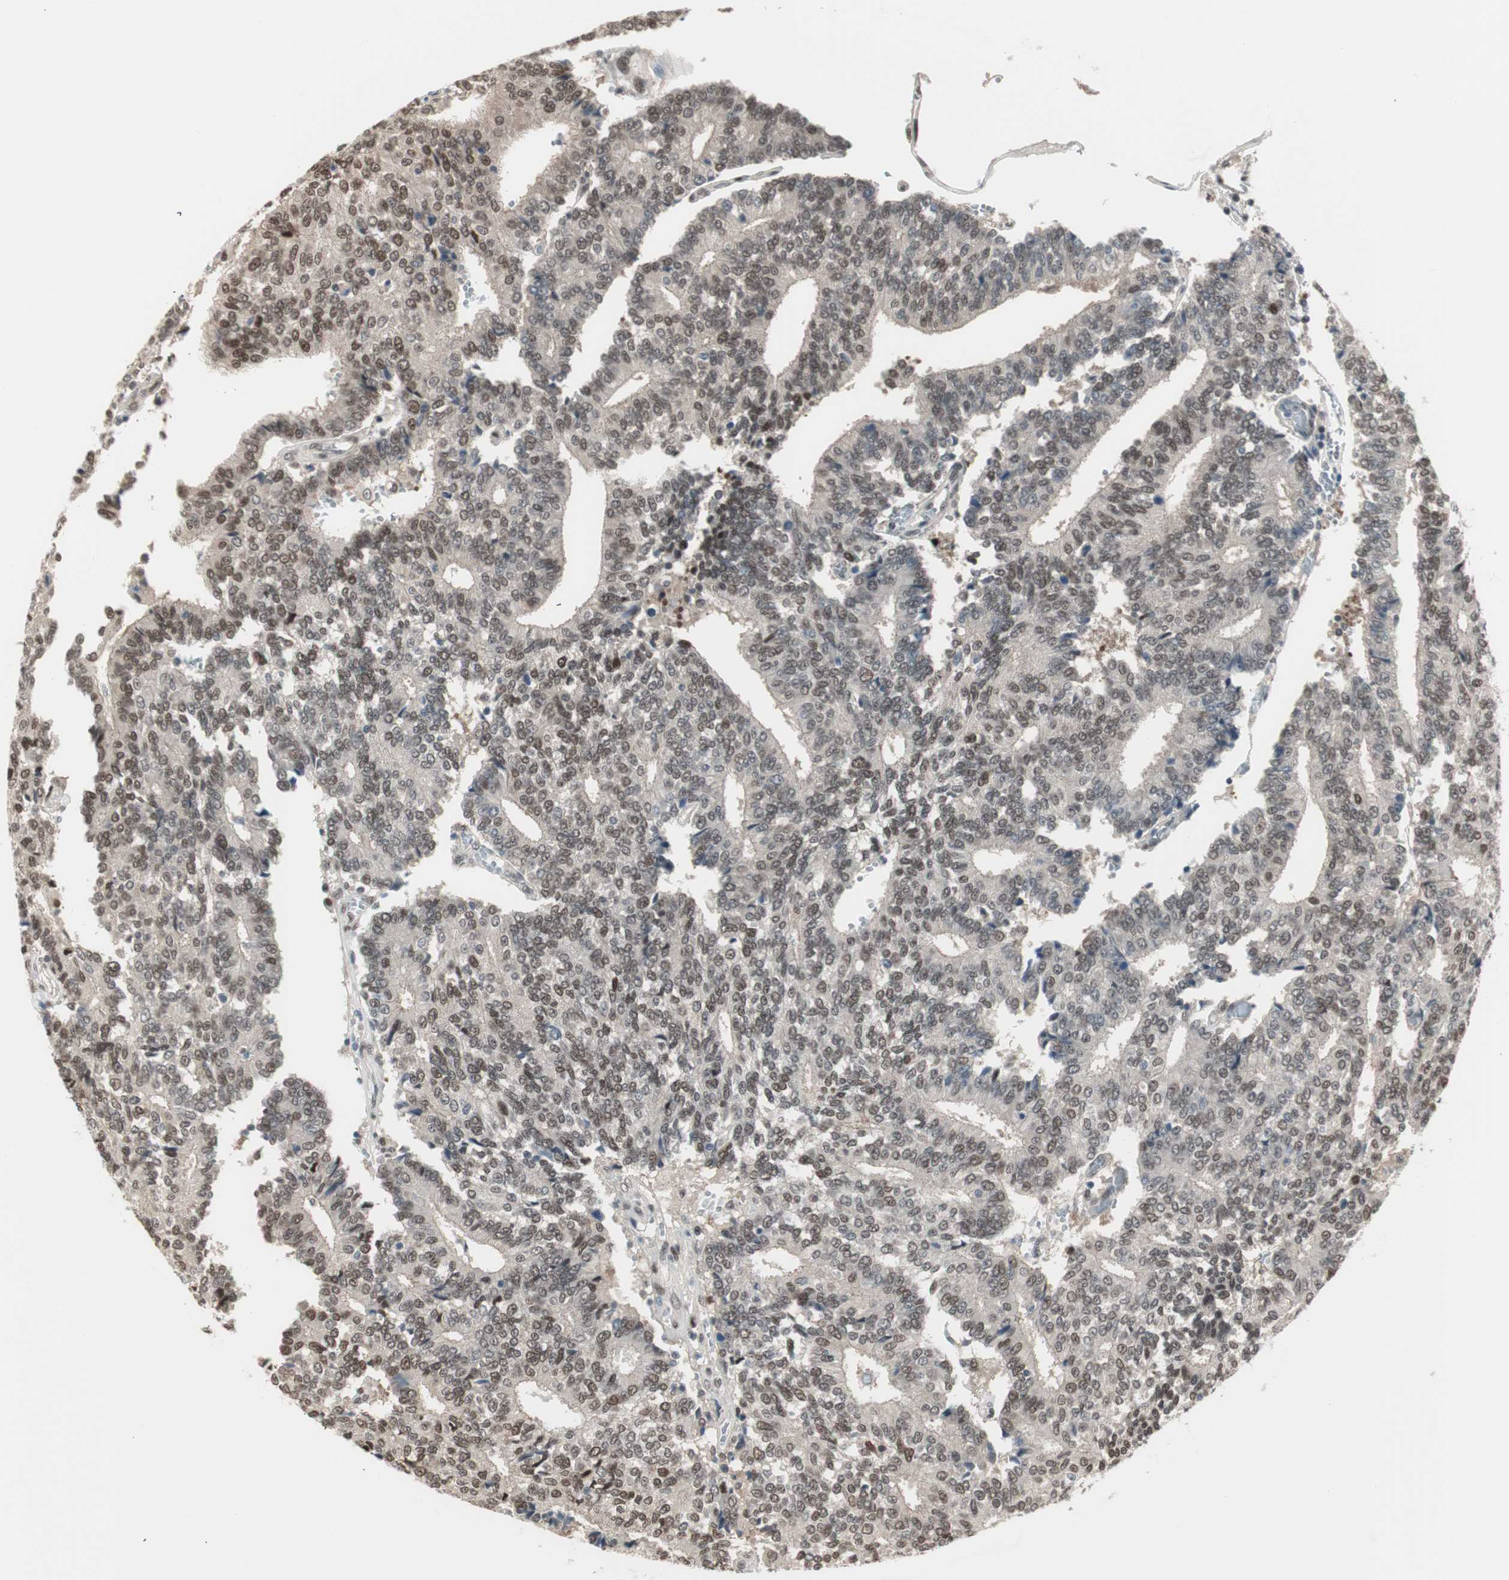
{"staining": {"intensity": "moderate", "quantity": ">75%", "location": "nuclear"}, "tissue": "prostate cancer", "cell_type": "Tumor cells", "image_type": "cancer", "snomed": [{"axis": "morphology", "description": "Adenocarcinoma, High grade"}, {"axis": "topography", "description": "Prostate"}], "caption": "A brown stain shows moderate nuclear expression of a protein in human high-grade adenocarcinoma (prostate) tumor cells.", "gene": "LONP2", "patient": {"sex": "male", "age": 55}}